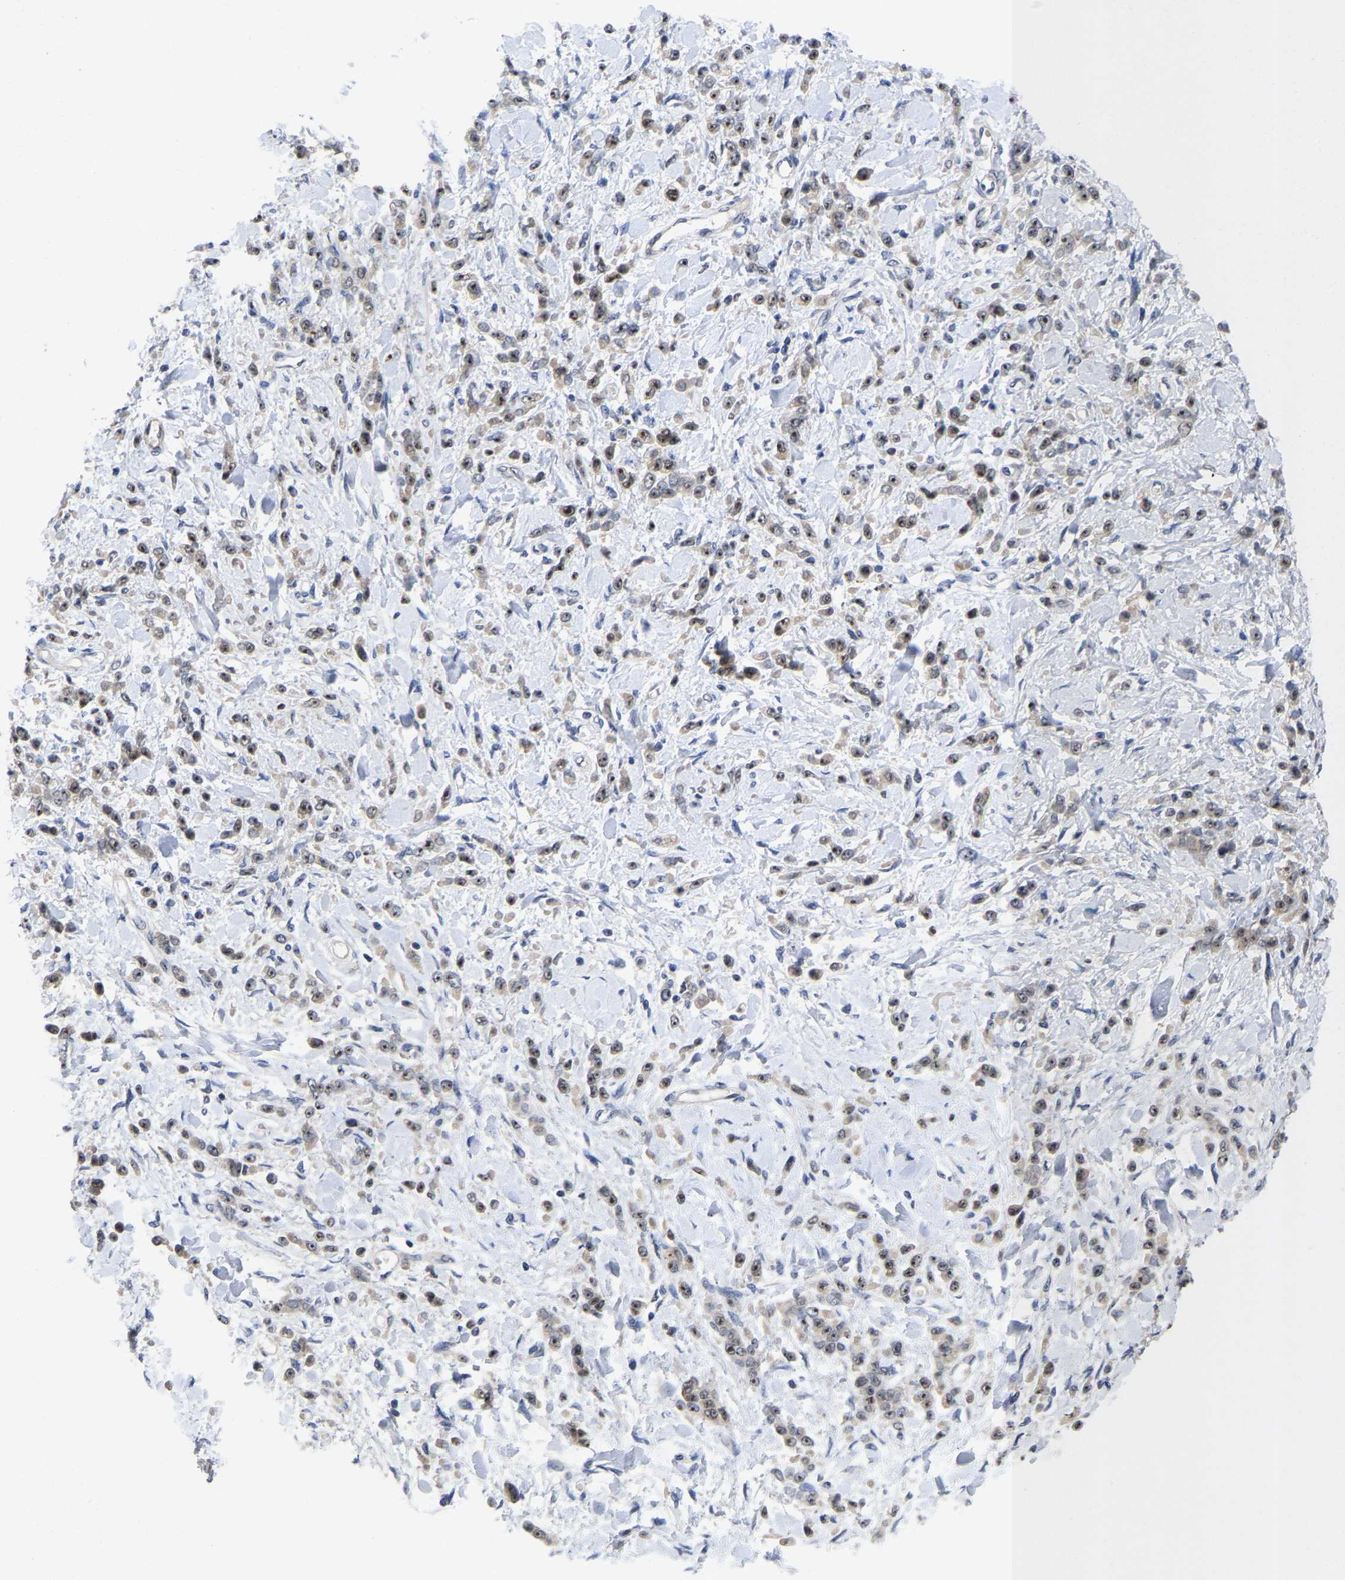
{"staining": {"intensity": "weak", "quantity": ">75%", "location": "nuclear"}, "tissue": "stomach cancer", "cell_type": "Tumor cells", "image_type": "cancer", "snomed": [{"axis": "morphology", "description": "Normal tissue, NOS"}, {"axis": "morphology", "description": "Adenocarcinoma, NOS"}, {"axis": "topography", "description": "Stomach"}], "caption": "A high-resolution micrograph shows immunohistochemistry staining of stomach adenocarcinoma, which reveals weak nuclear staining in about >75% of tumor cells. The protein of interest is shown in brown color, while the nuclei are stained blue.", "gene": "NLE1", "patient": {"sex": "male", "age": 82}}